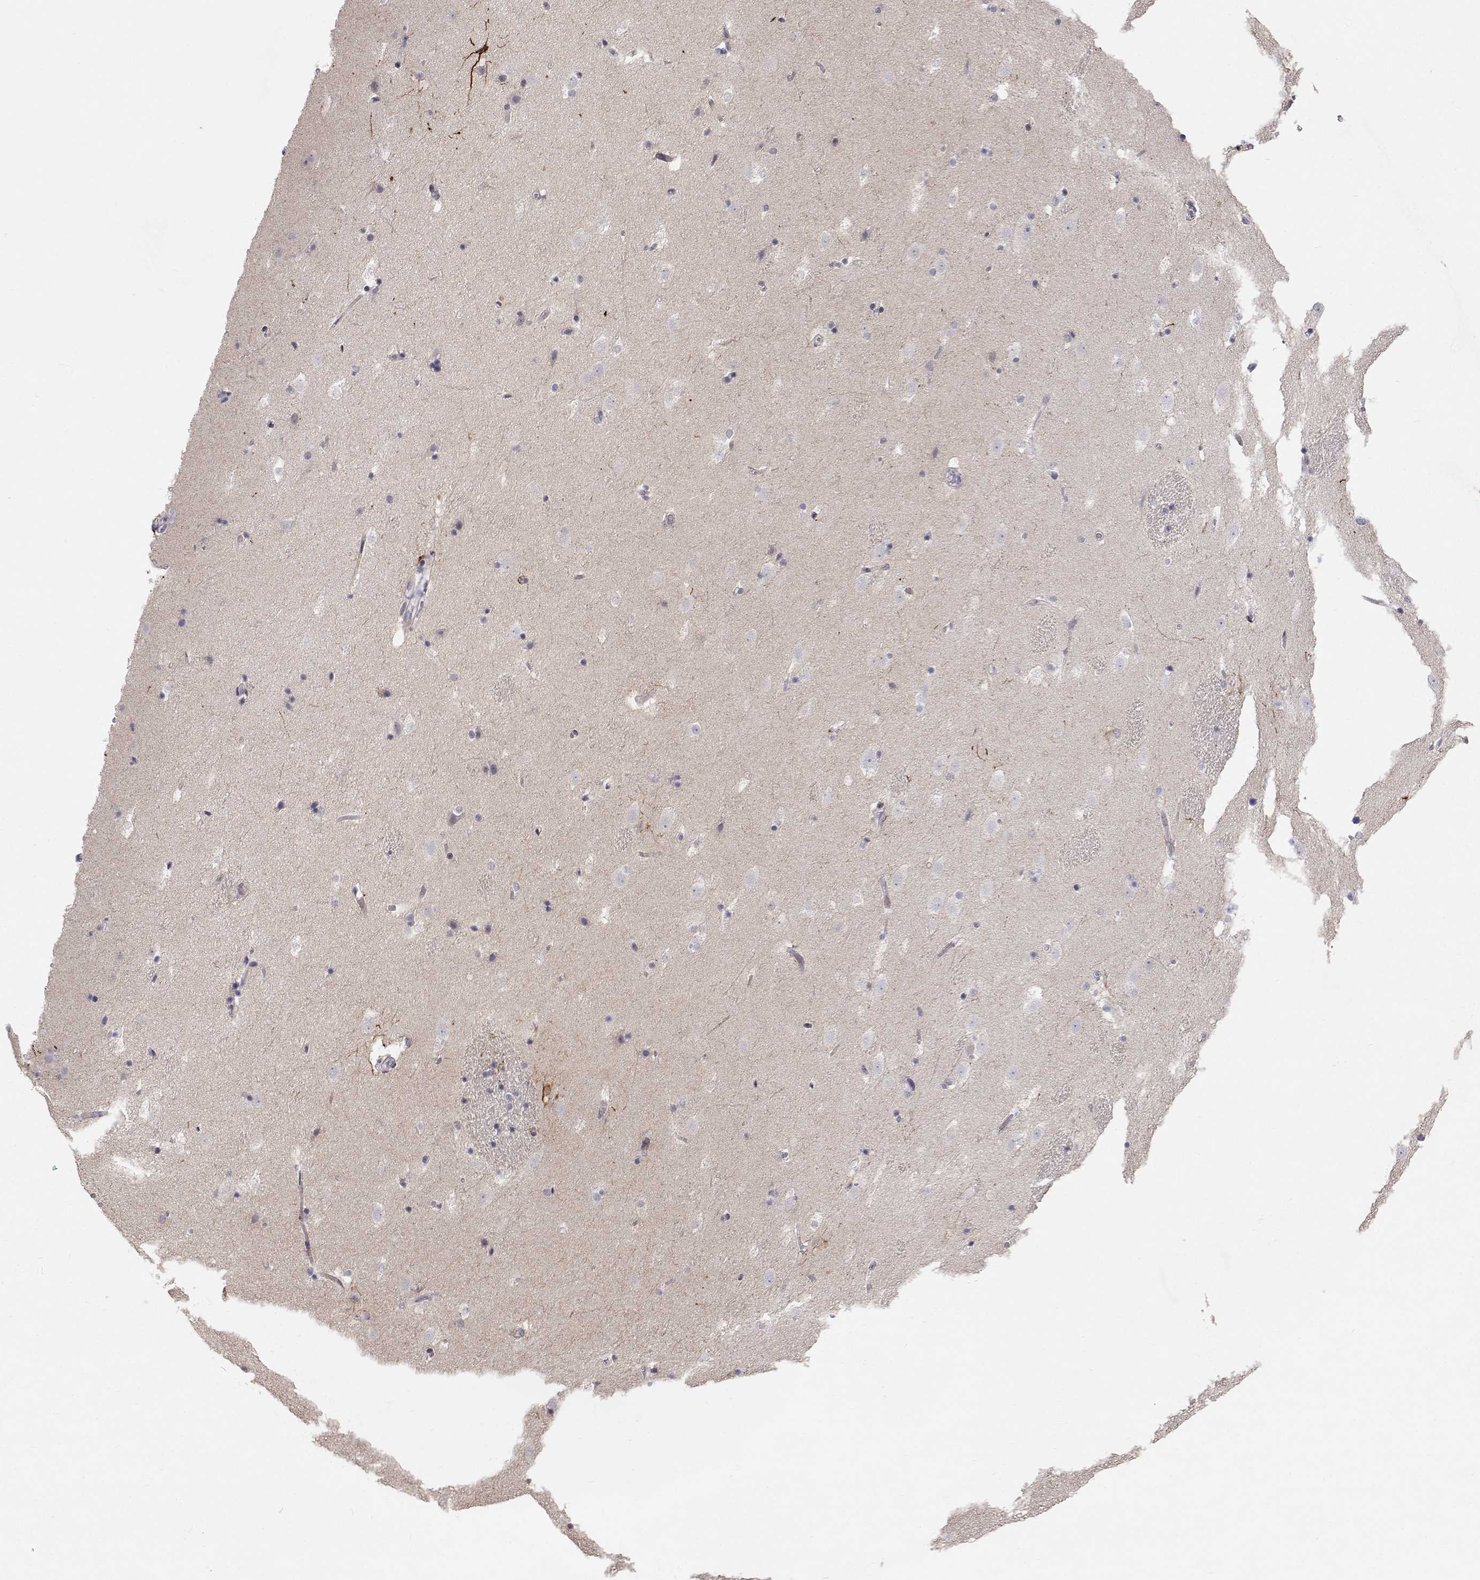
{"staining": {"intensity": "negative", "quantity": "none", "location": "none"}, "tissue": "caudate", "cell_type": "Glial cells", "image_type": "normal", "snomed": [{"axis": "morphology", "description": "Normal tissue, NOS"}, {"axis": "topography", "description": "Lateral ventricle wall"}], "caption": "High power microscopy micrograph of an immunohistochemistry image of normal caudate, revealing no significant expression in glial cells.", "gene": "MYPN", "patient": {"sex": "male", "age": 37}}